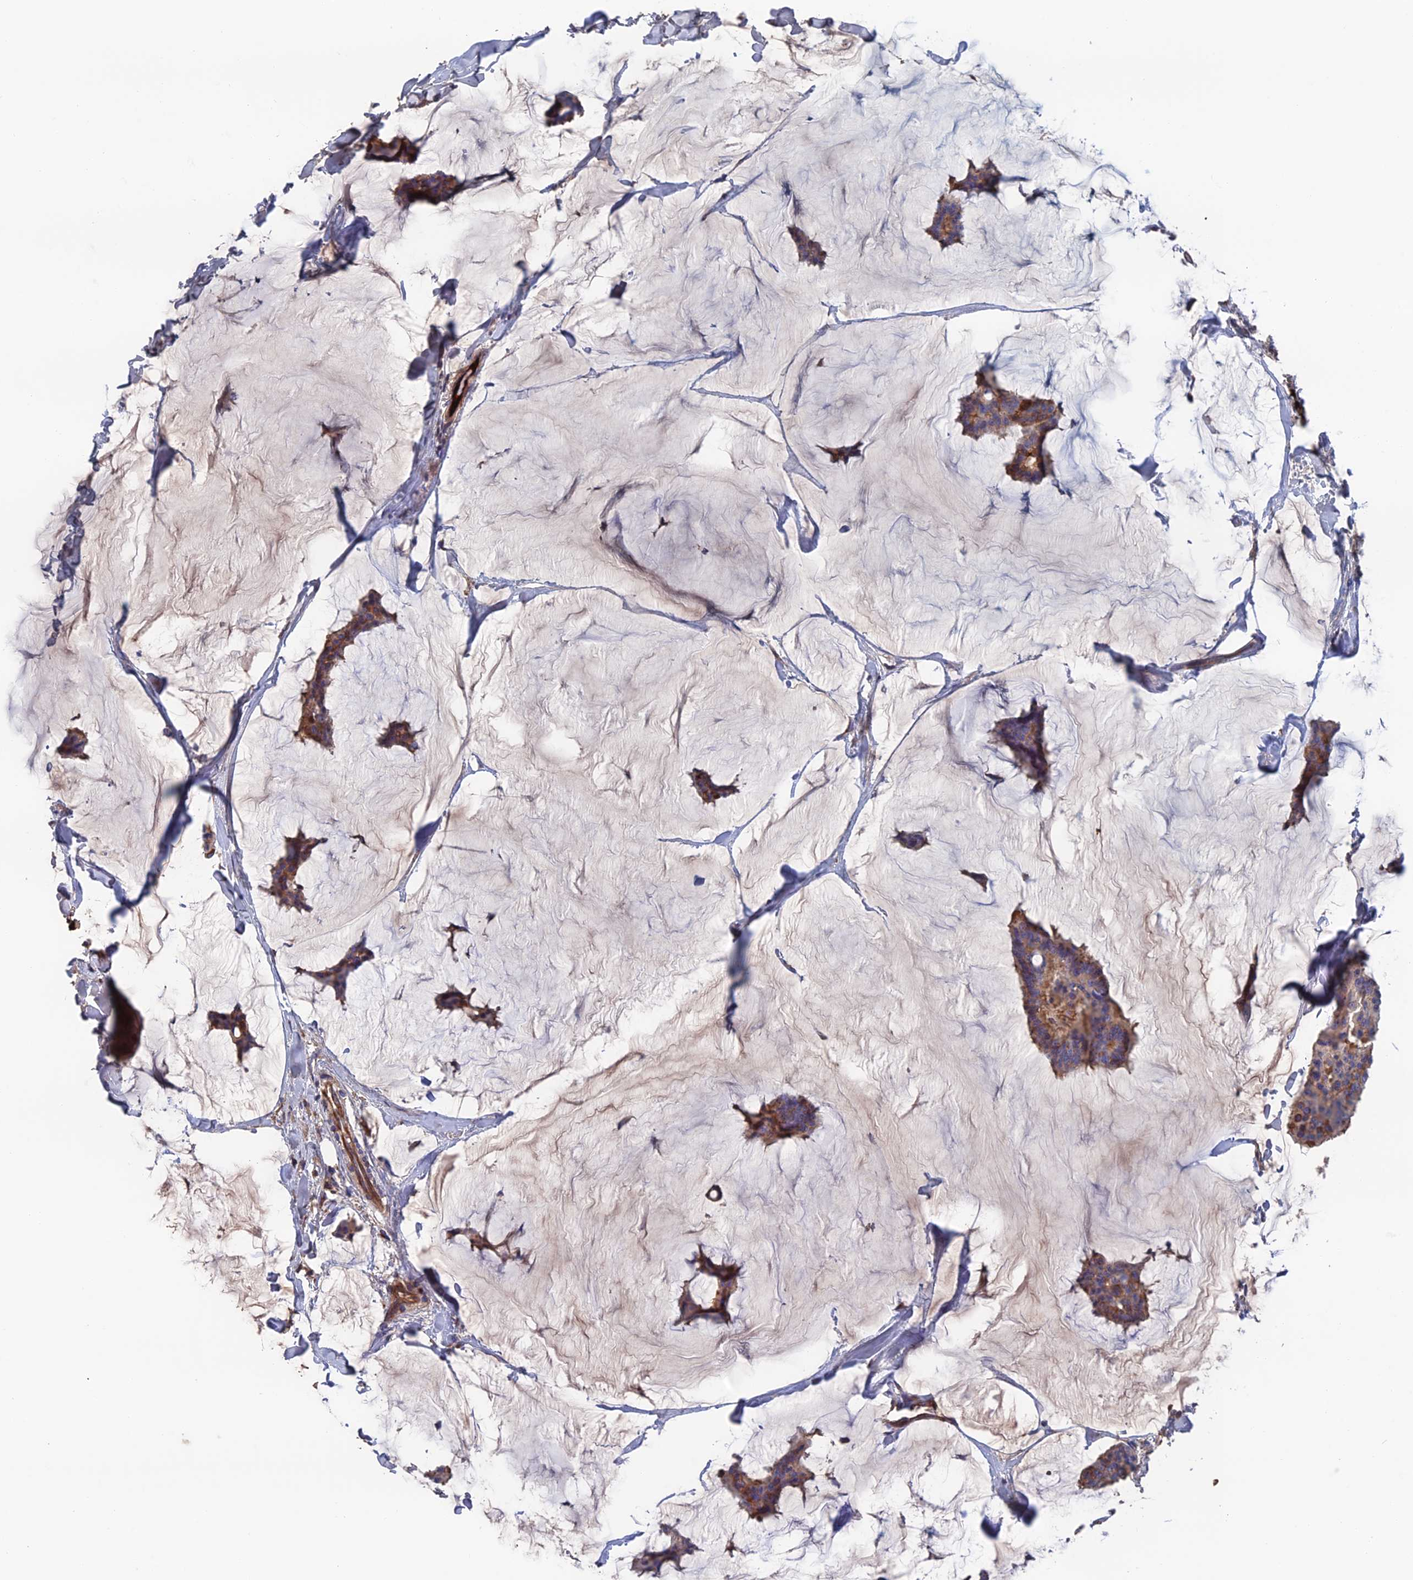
{"staining": {"intensity": "moderate", "quantity": ">75%", "location": "cytoplasmic/membranous"}, "tissue": "breast cancer", "cell_type": "Tumor cells", "image_type": "cancer", "snomed": [{"axis": "morphology", "description": "Duct carcinoma"}, {"axis": "topography", "description": "Breast"}], "caption": "Immunohistochemistry image of human breast cancer (intraductal carcinoma) stained for a protein (brown), which shows medium levels of moderate cytoplasmic/membranous positivity in approximately >75% of tumor cells.", "gene": "HPF1", "patient": {"sex": "female", "age": 93}}